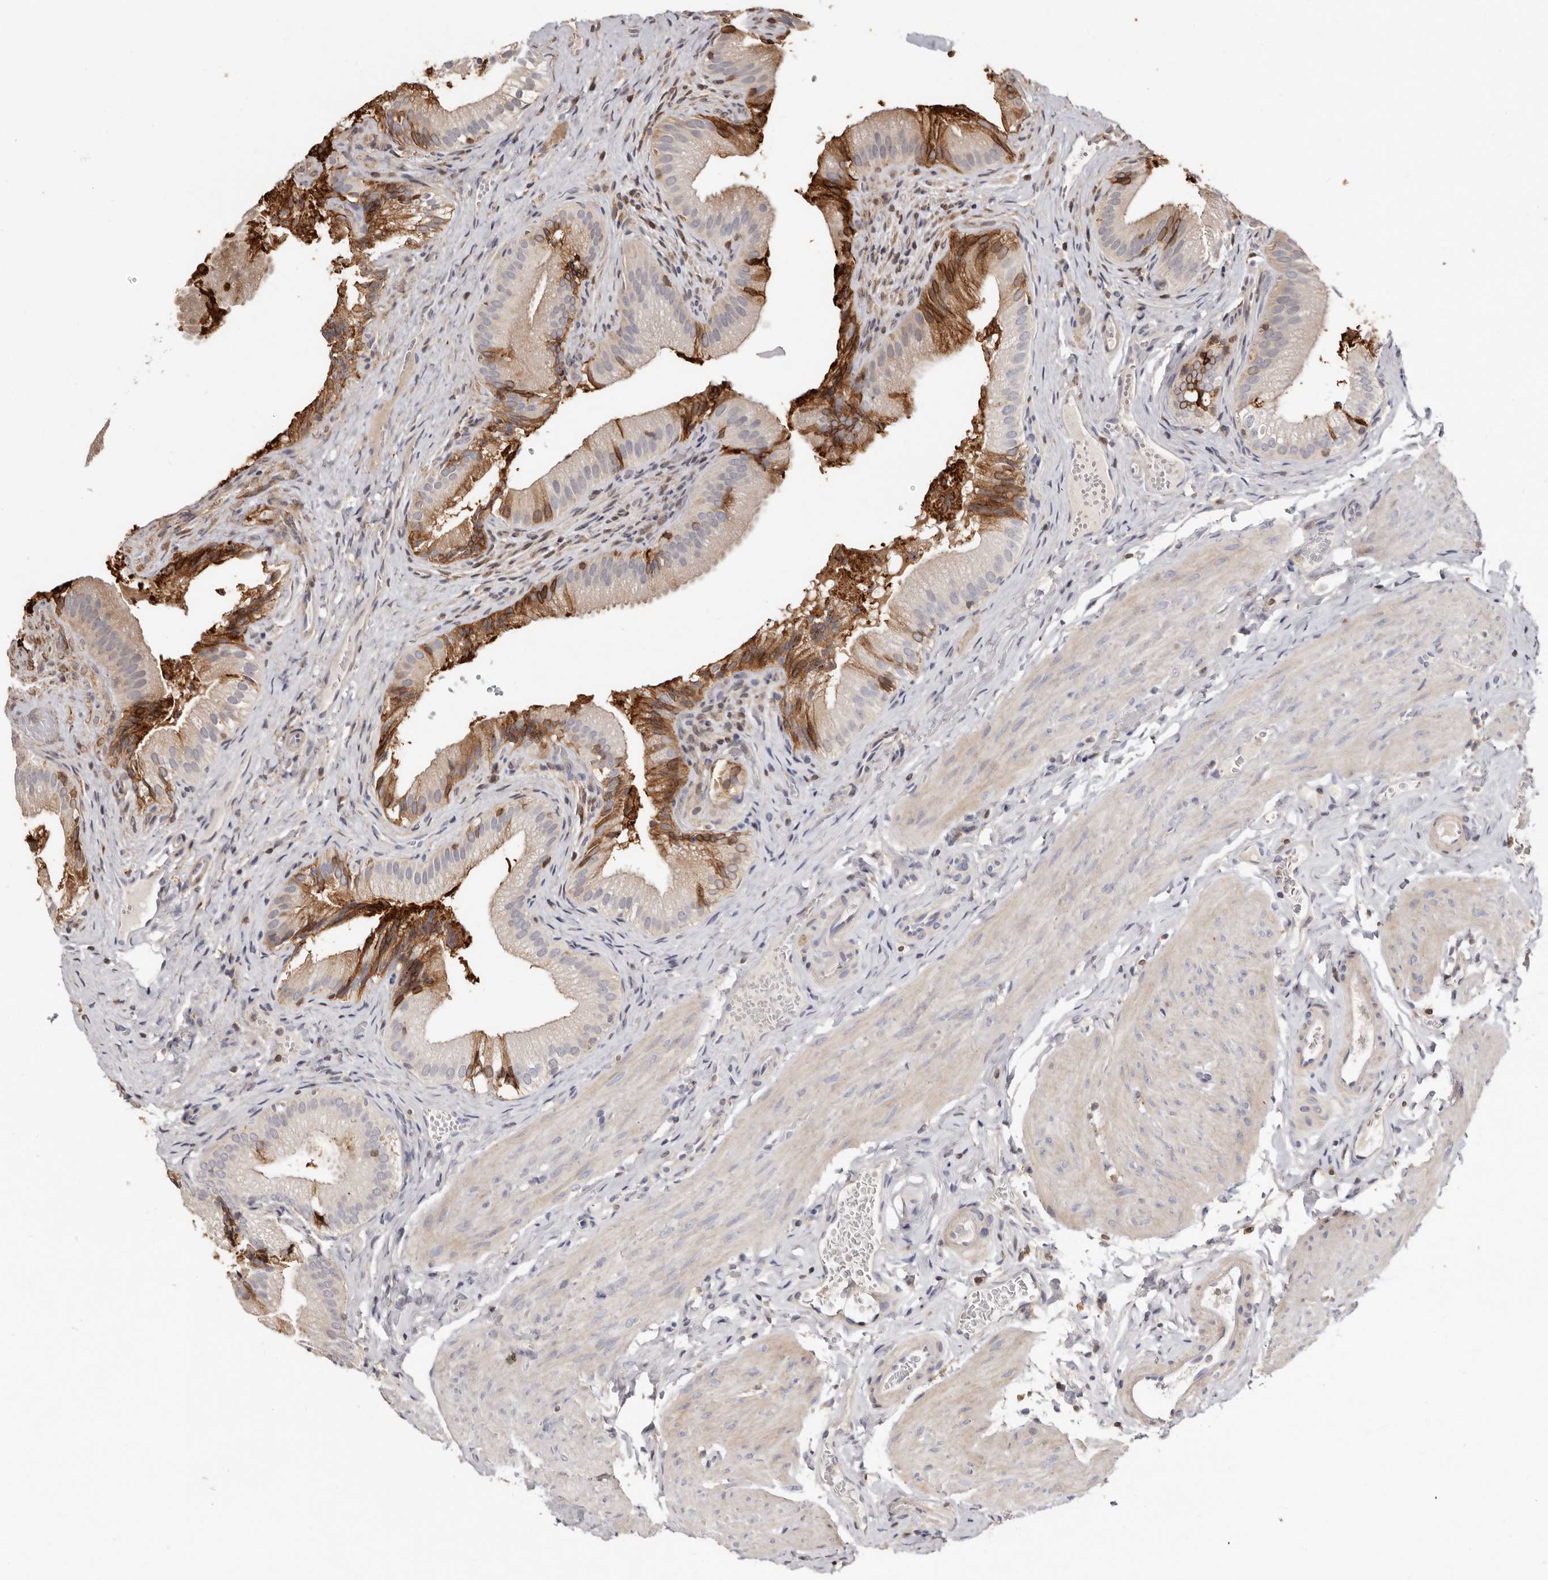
{"staining": {"intensity": "strong", "quantity": "25%-75%", "location": "cytoplasmic/membranous"}, "tissue": "gallbladder", "cell_type": "Glandular cells", "image_type": "normal", "snomed": [{"axis": "morphology", "description": "Normal tissue, NOS"}, {"axis": "topography", "description": "Gallbladder"}], "caption": "Gallbladder stained for a protein exhibits strong cytoplasmic/membranous positivity in glandular cells.", "gene": "KIF26B", "patient": {"sex": "female", "age": 30}}